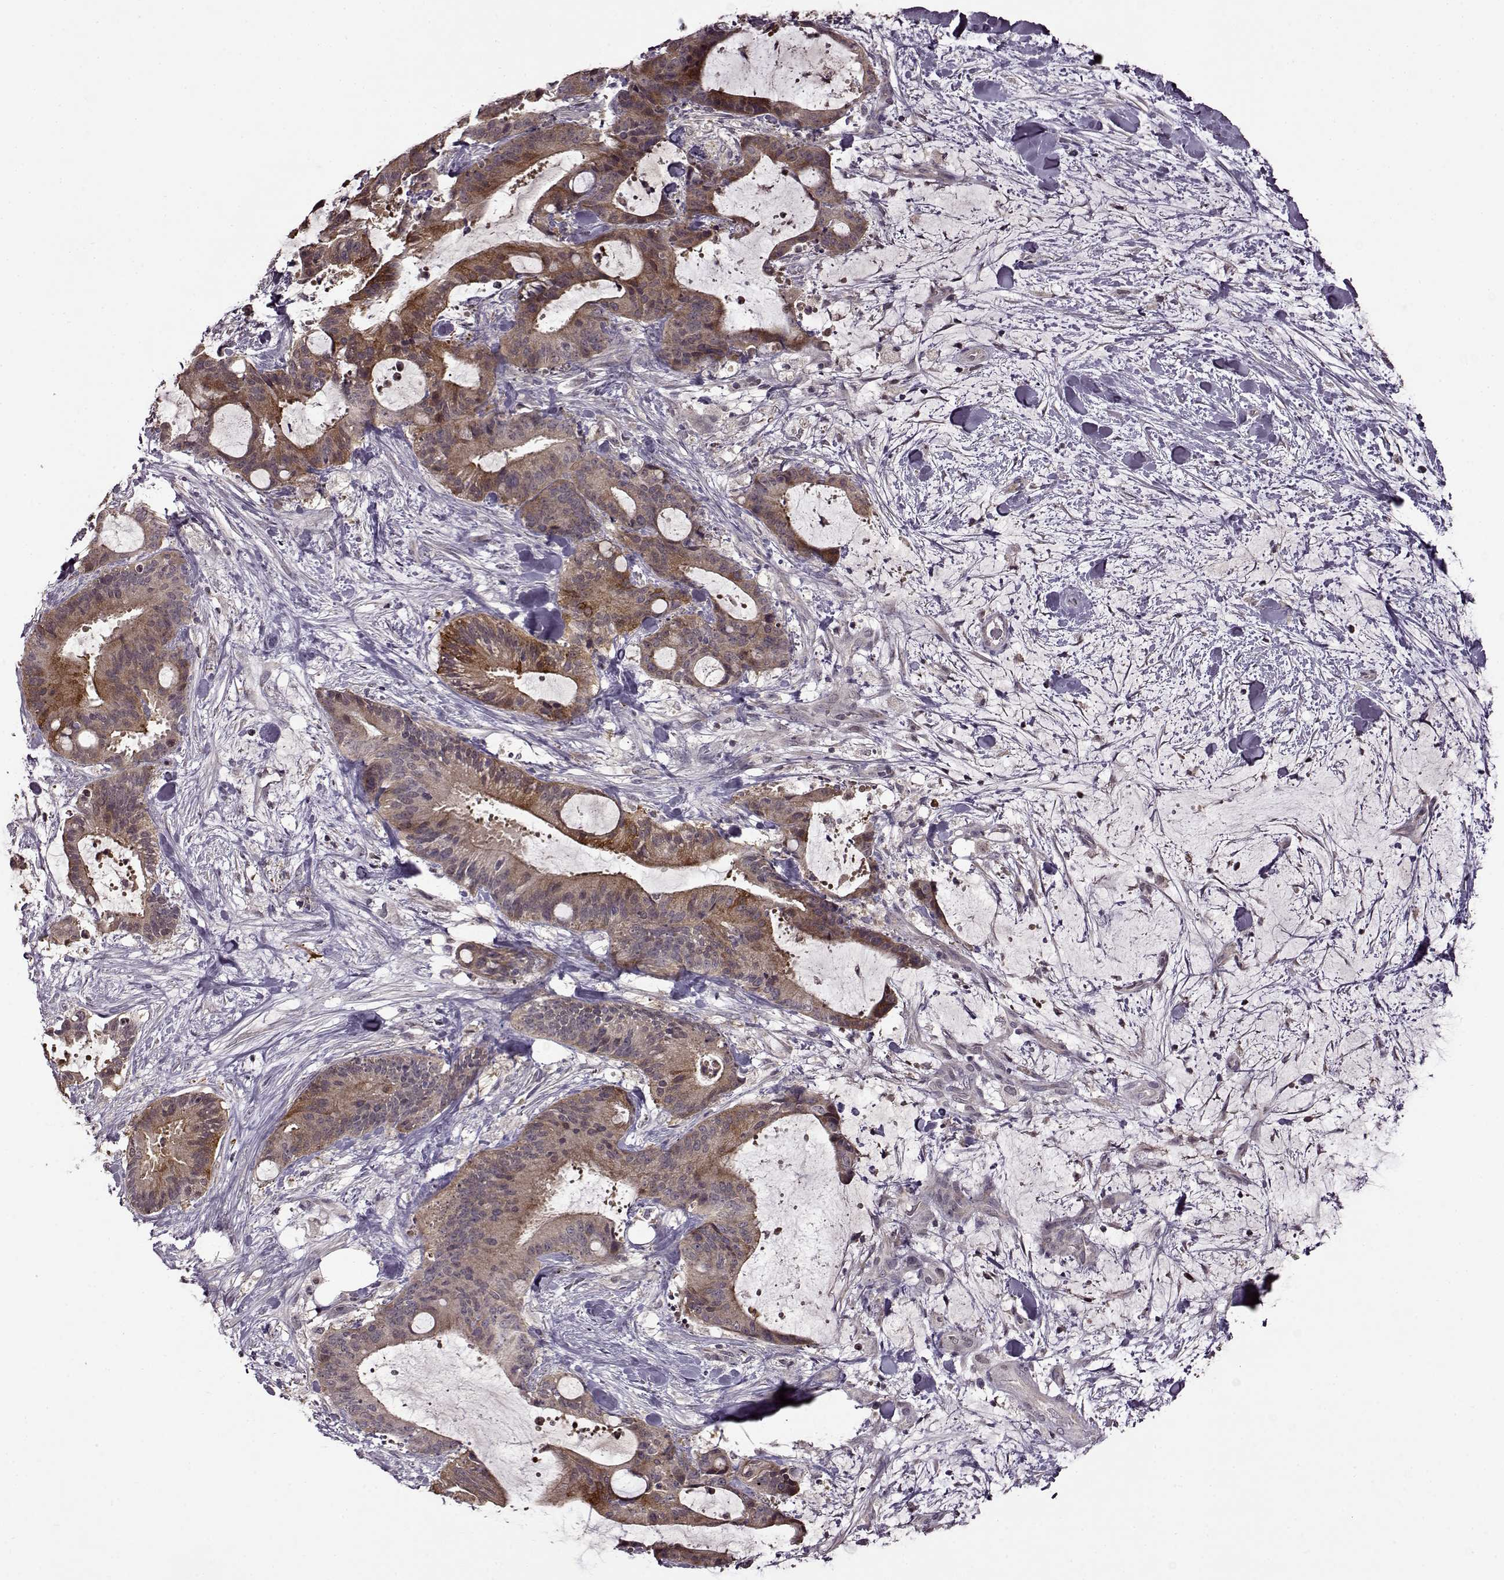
{"staining": {"intensity": "moderate", "quantity": ">75%", "location": "cytoplasmic/membranous"}, "tissue": "liver cancer", "cell_type": "Tumor cells", "image_type": "cancer", "snomed": [{"axis": "morphology", "description": "Cholangiocarcinoma"}, {"axis": "topography", "description": "Liver"}], "caption": "DAB (3,3'-diaminobenzidine) immunohistochemical staining of cholangiocarcinoma (liver) displays moderate cytoplasmic/membranous protein positivity in about >75% of tumor cells. Immunohistochemistry stains the protein of interest in brown and the nuclei are stained blue.", "gene": "MAIP1", "patient": {"sex": "female", "age": 73}}